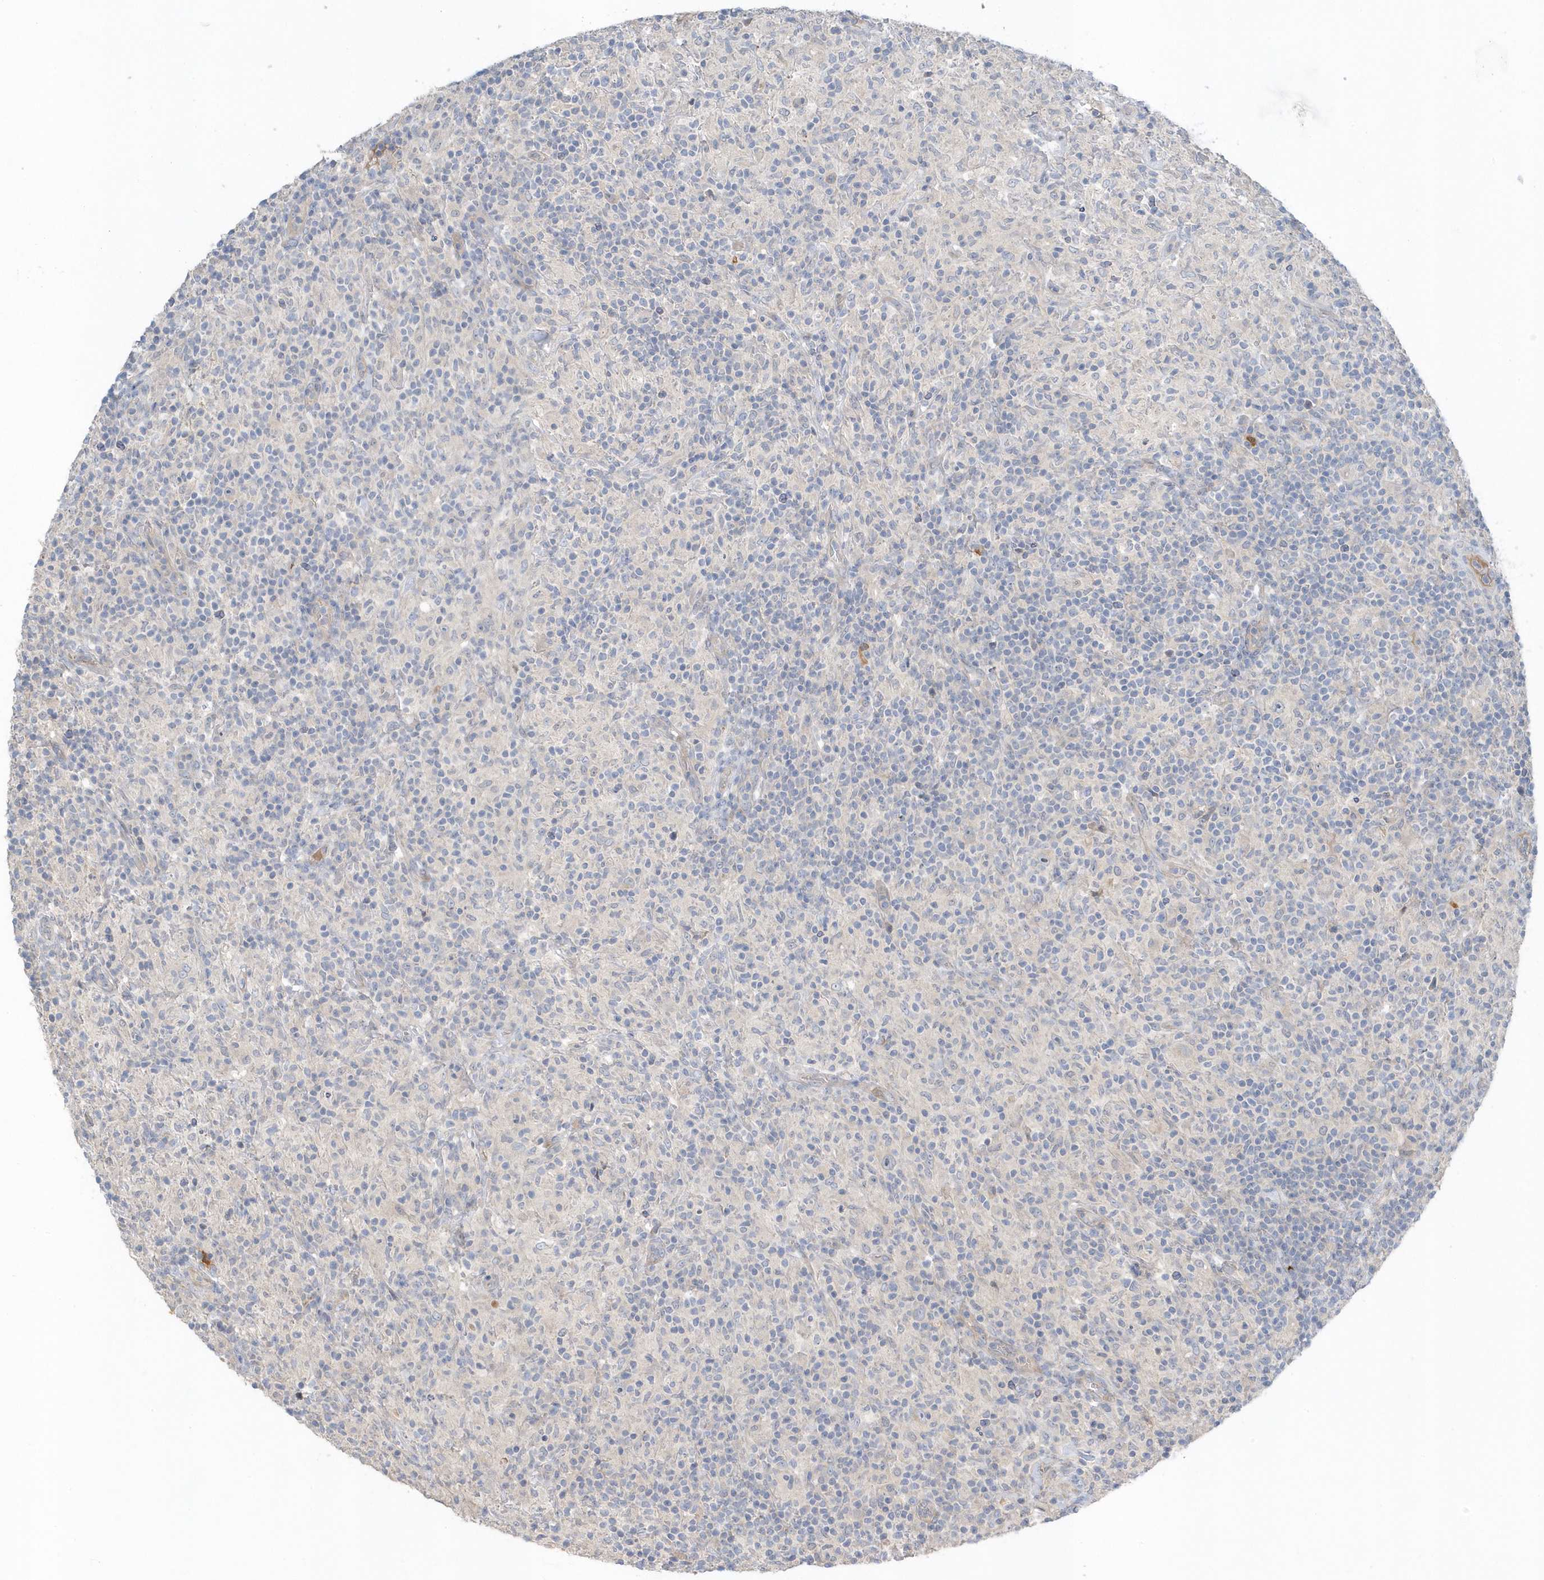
{"staining": {"intensity": "negative", "quantity": "none", "location": "none"}, "tissue": "lymphoma", "cell_type": "Tumor cells", "image_type": "cancer", "snomed": [{"axis": "morphology", "description": "Hodgkin's disease, NOS"}, {"axis": "topography", "description": "Lymph node"}], "caption": "Tumor cells show no significant protein positivity in Hodgkin's disease.", "gene": "USP53", "patient": {"sex": "male", "age": 70}}